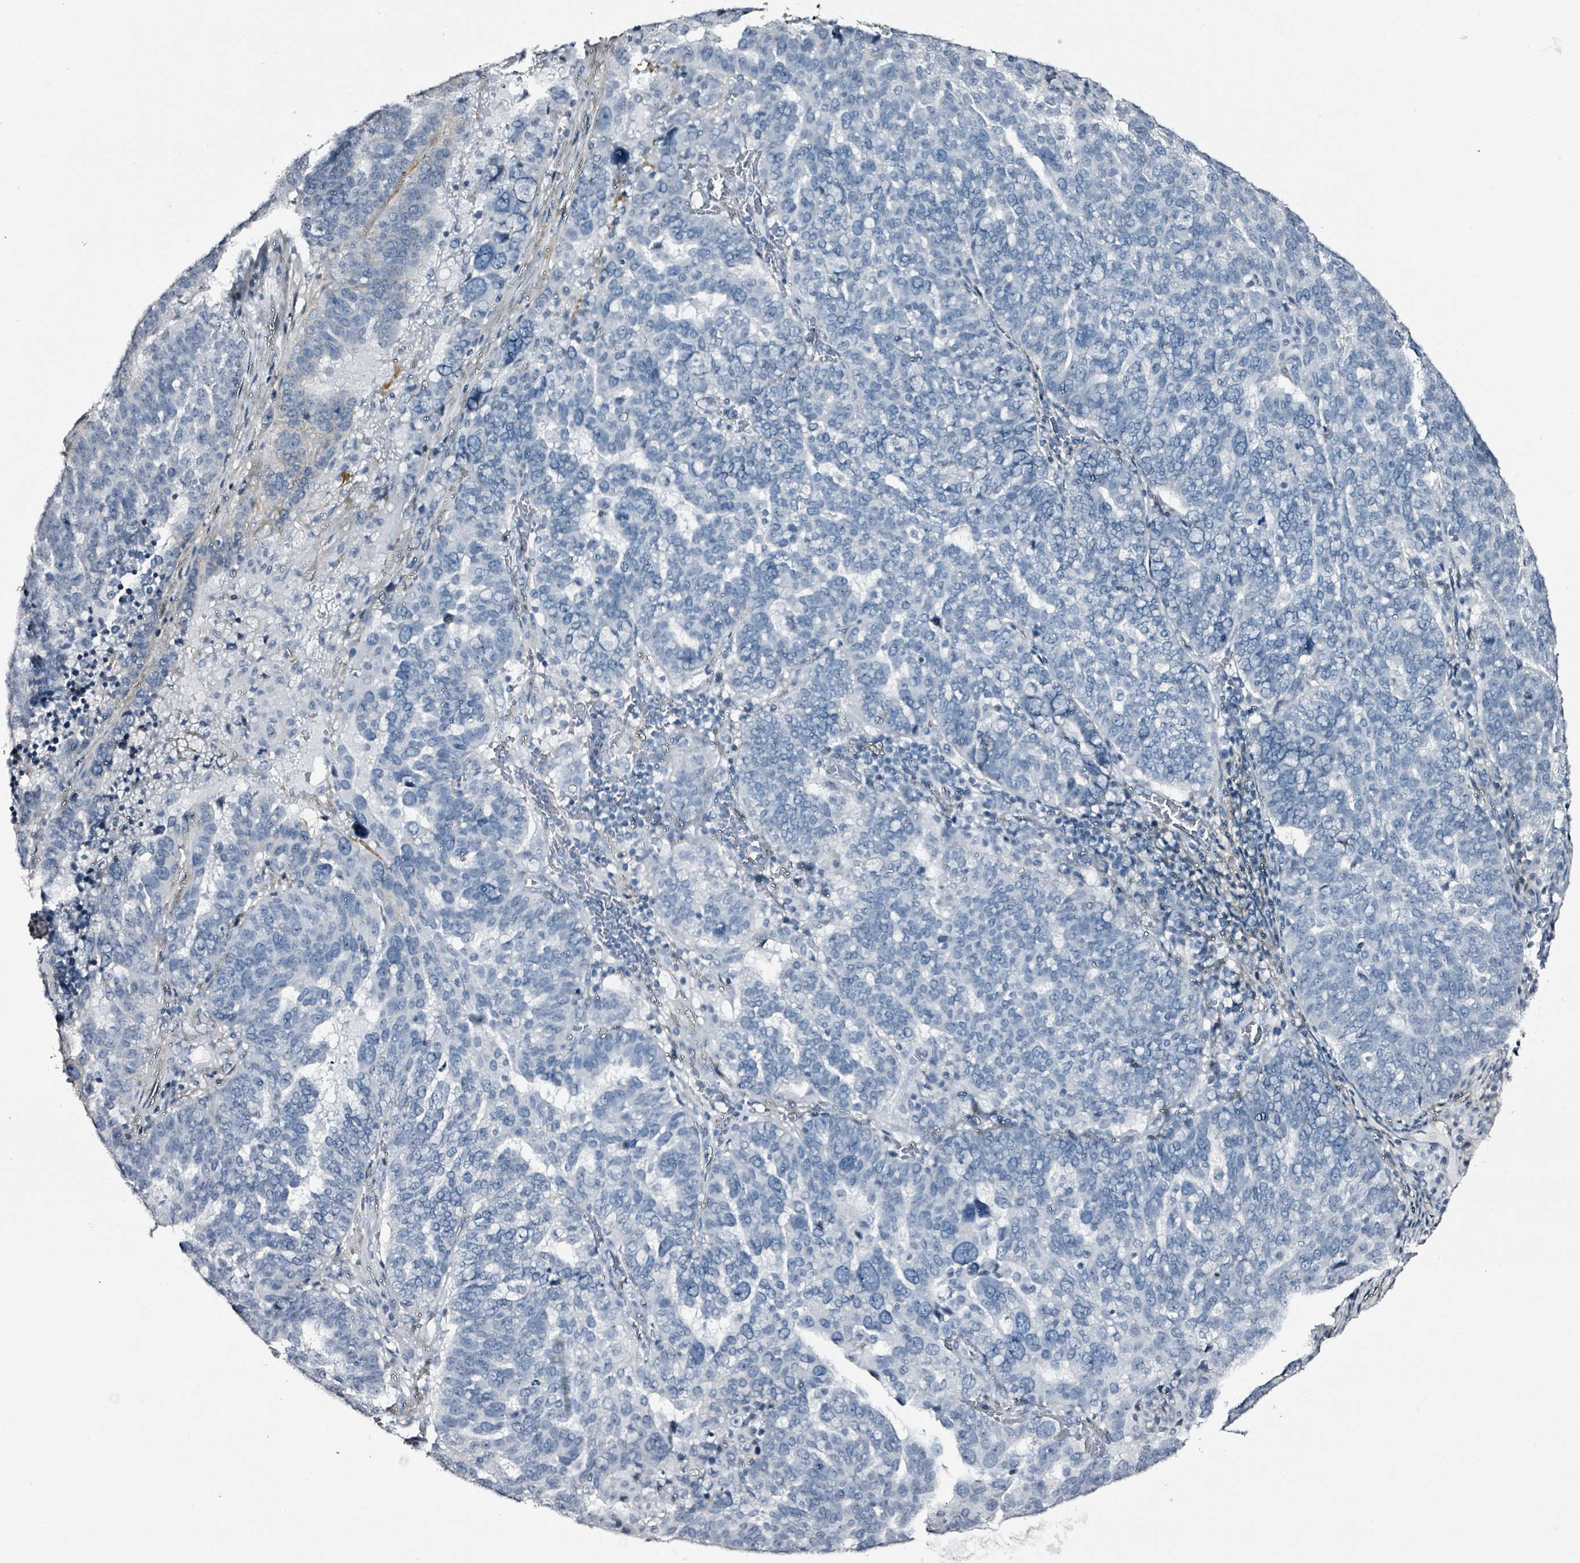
{"staining": {"intensity": "negative", "quantity": "none", "location": "none"}, "tissue": "ovarian cancer", "cell_type": "Tumor cells", "image_type": "cancer", "snomed": [{"axis": "morphology", "description": "Cystadenocarcinoma, serous, NOS"}, {"axis": "topography", "description": "Ovary"}], "caption": "A high-resolution image shows IHC staining of ovarian serous cystadenocarcinoma, which reveals no significant positivity in tumor cells.", "gene": "CA9", "patient": {"sex": "female", "age": 59}}